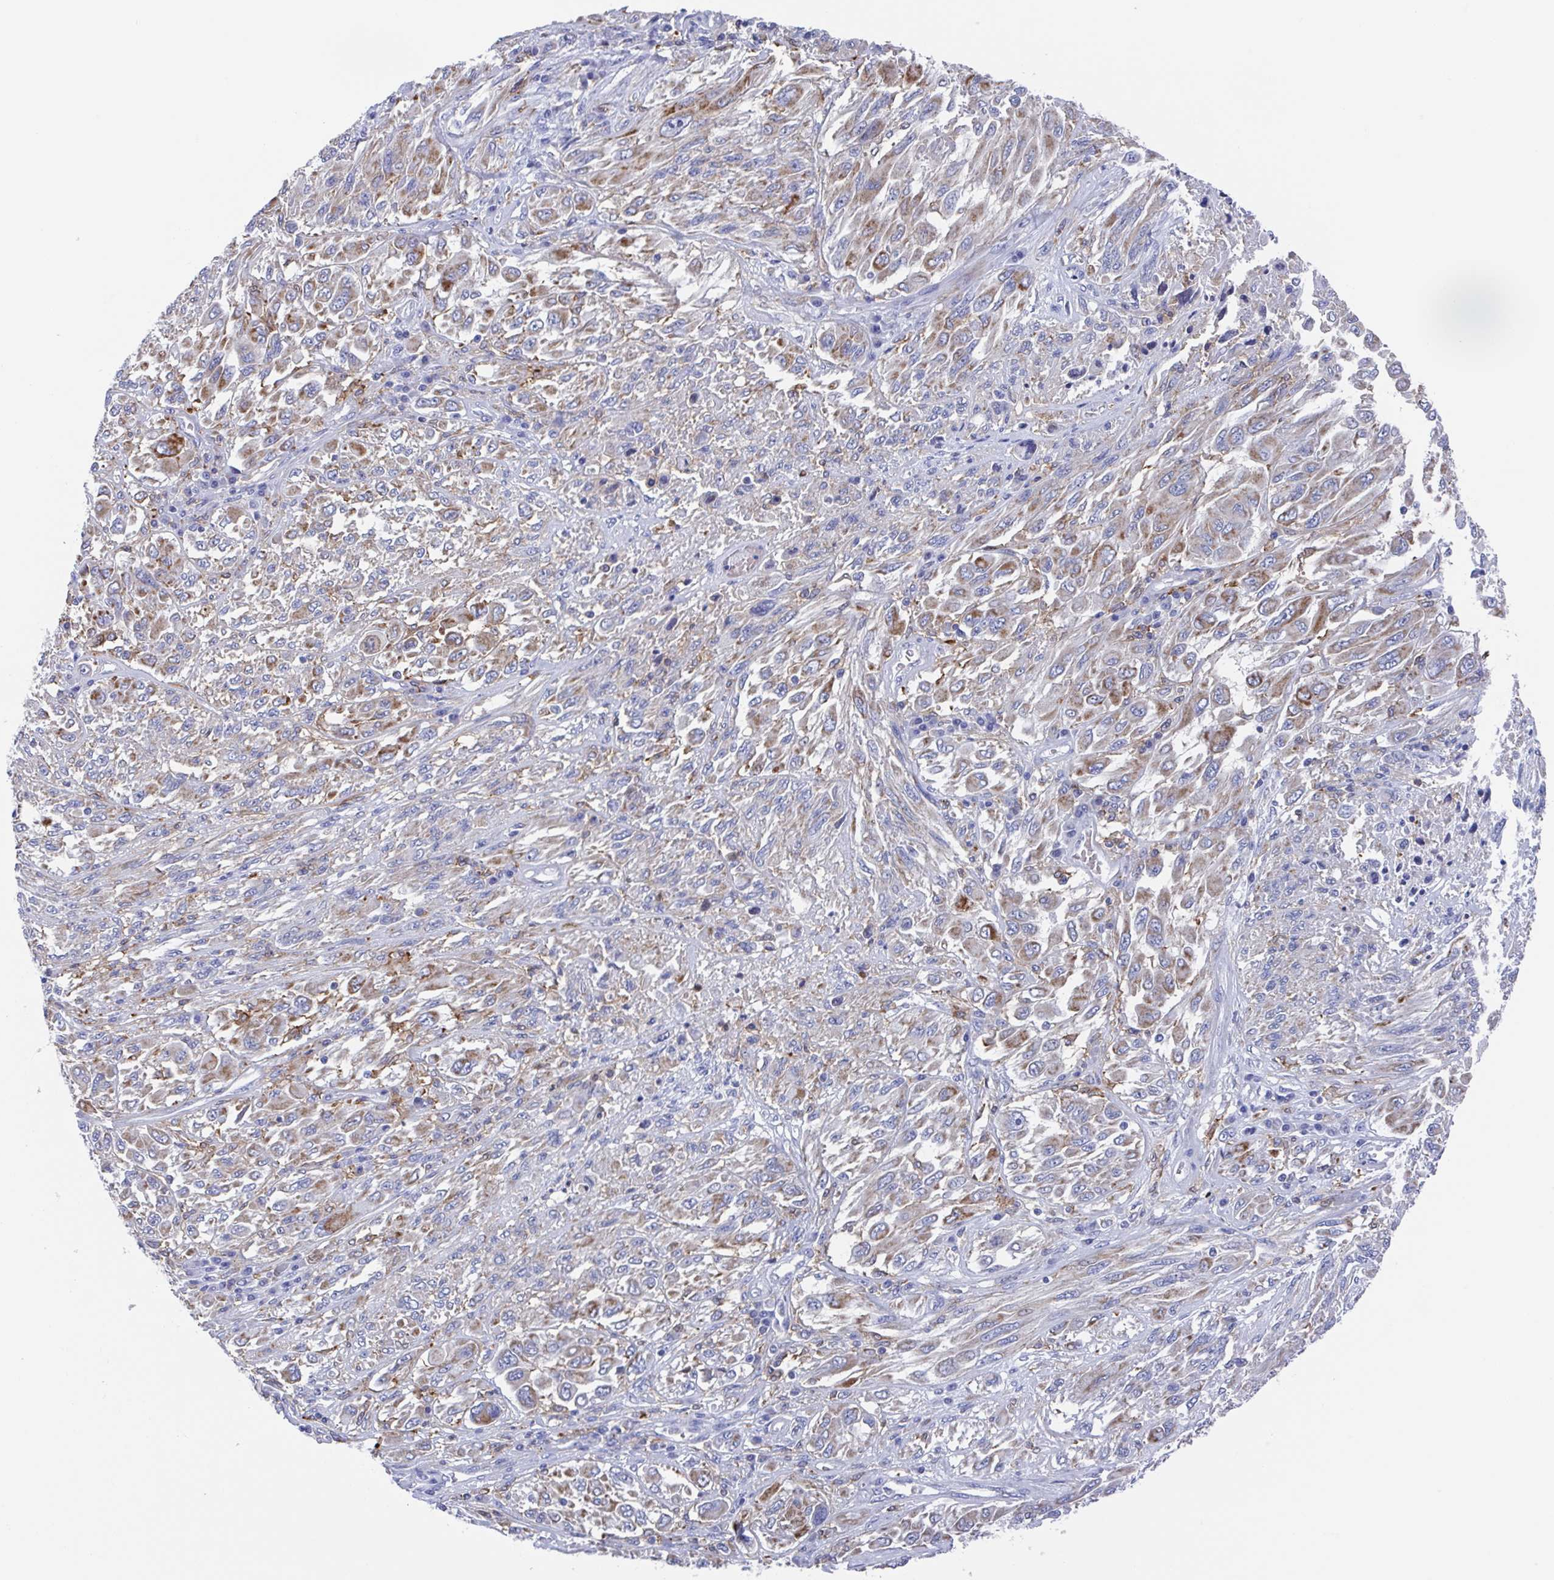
{"staining": {"intensity": "moderate", "quantity": ">75%", "location": "cytoplasmic/membranous"}, "tissue": "melanoma", "cell_type": "Tumor cells", "image_type": "cancer", "snomed": [{"axis": "morphology", "description": "Malignant melanoma, NOS"}, {"axis": "topography", "description": "Skin"}], "caption": "Protein expression analysis of human melanoma reveals moderate cytoplasmic/membranous expression in approximately >75% of tumor cells. The staining was performed using DAB (3,3'-diaminobenzidine), with brown indicating positive protein expression. Nuclei are stained blue with hematoxylin.", "gene": "FCGR3A", "patient": {"sex": "female", "age": 91}}